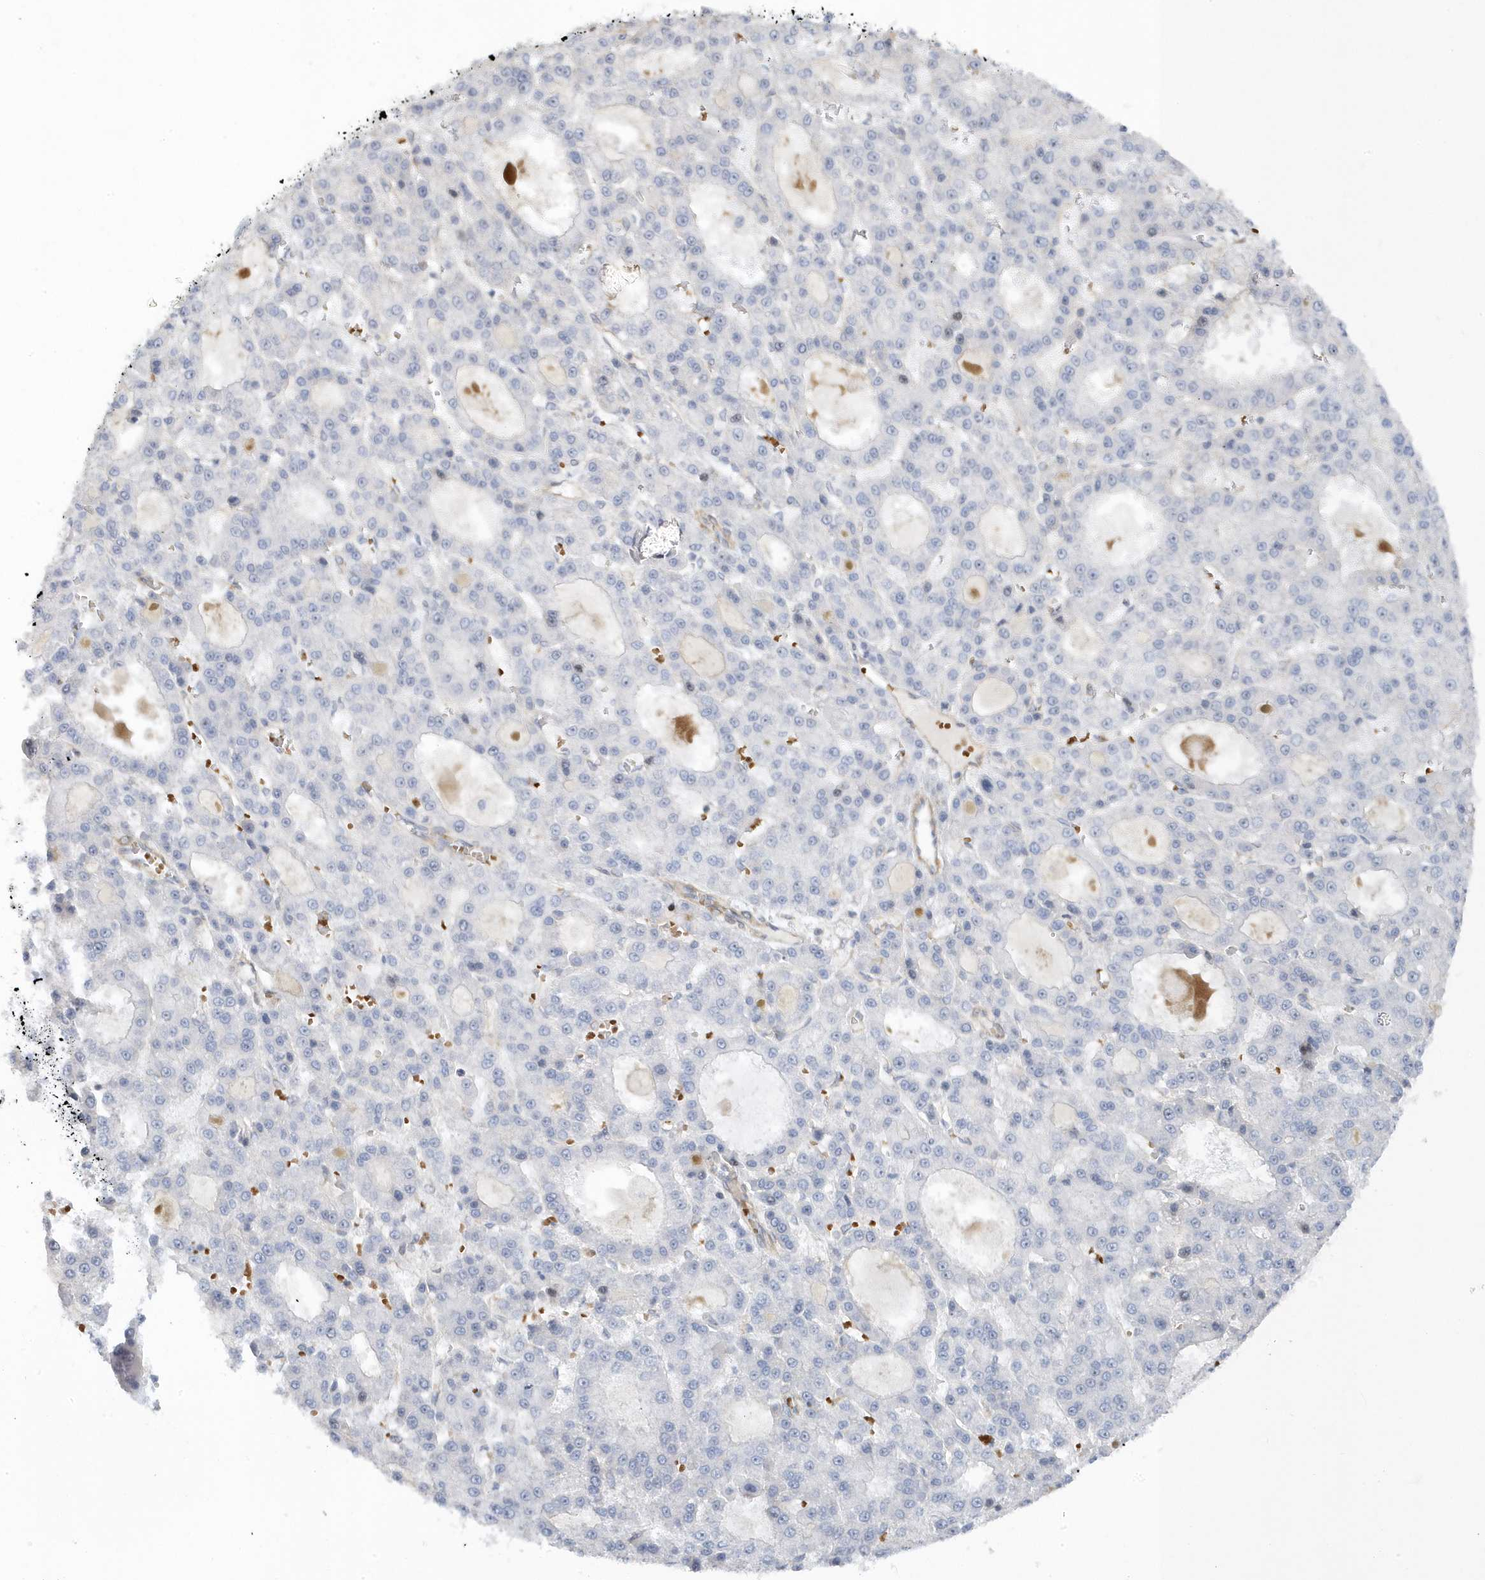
{"staining": {"intensity": "negative", "quantity": "none", "location": "none"}, "tissue": "liver cancer", "cell_type": "Tumor cells", "image_type": "cancer", "snomed": [{"axis": "morphology", "description": "Carcinoma, Hepatocellular, NOS"}, {"axis": "topography", "description": "Liver"}], "caption": "IHC of hepatocellular carcinoma (liver) reveals no staining in tumor cells.", "gene": "MAP7D3", "patient": {"sex": "male", "age": 70}}